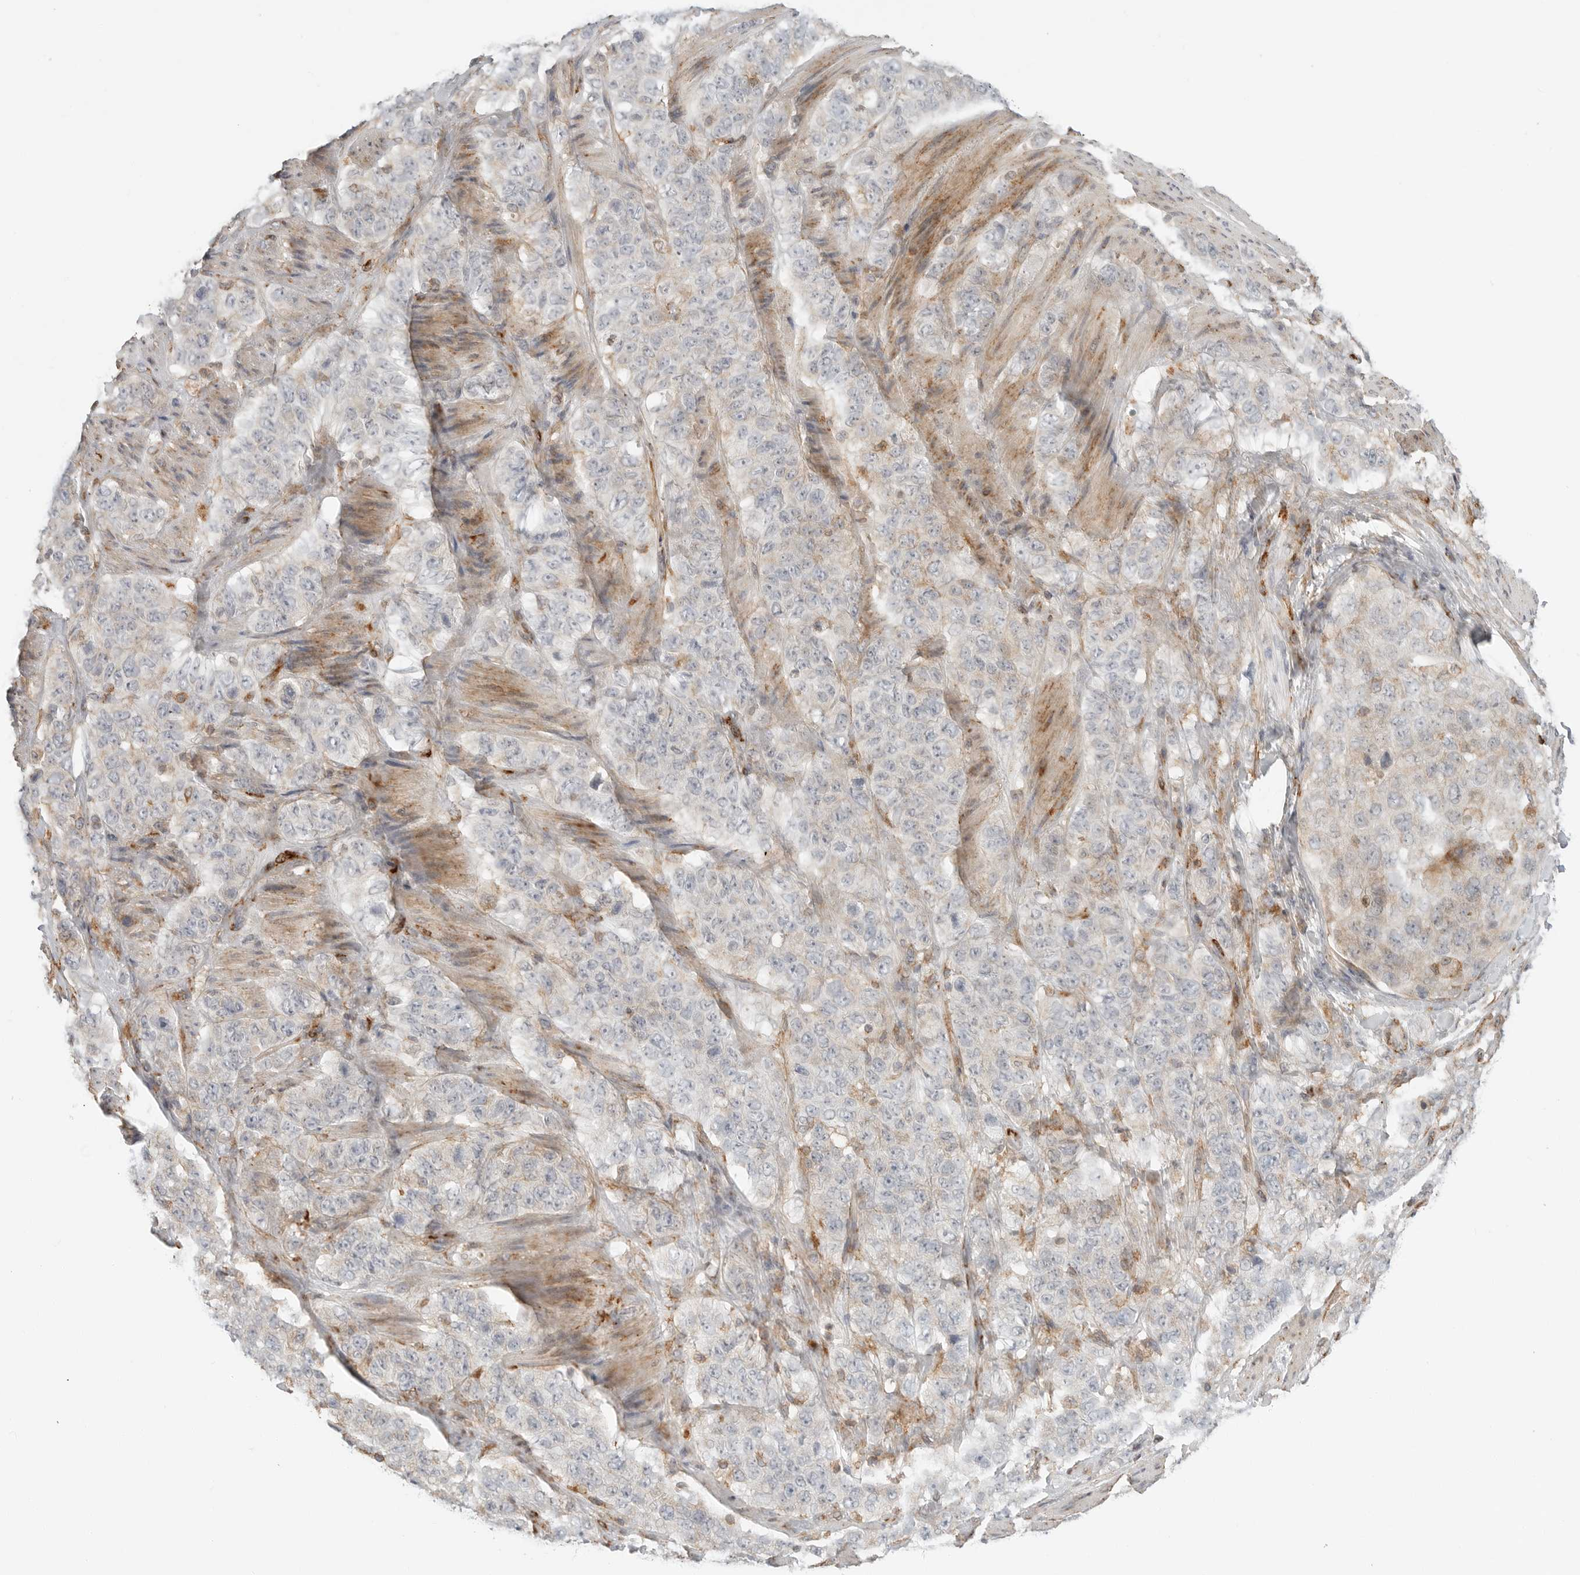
{"staining": {"intensity": "negative", "quantity": "none", "location": "none"}, "tissue": "stomach cancer", "cell_type": "Tumor cells", "image_type": "cancer", "snomed": [{"axis": "morphology", "description": "Adenocarcinoma, NOS"}, {"axis": "topography", "description": "Stomach"}], "caption": "Immunohistochemistry (IHC) micrograph of neoplastic tissue: human stomach adenocarcinoma stained with DAB demonstrates no significant protein positivity in tumor cells.", "gene": "C1QTNF1", "patient": {"sex": "male", "age": 48}}